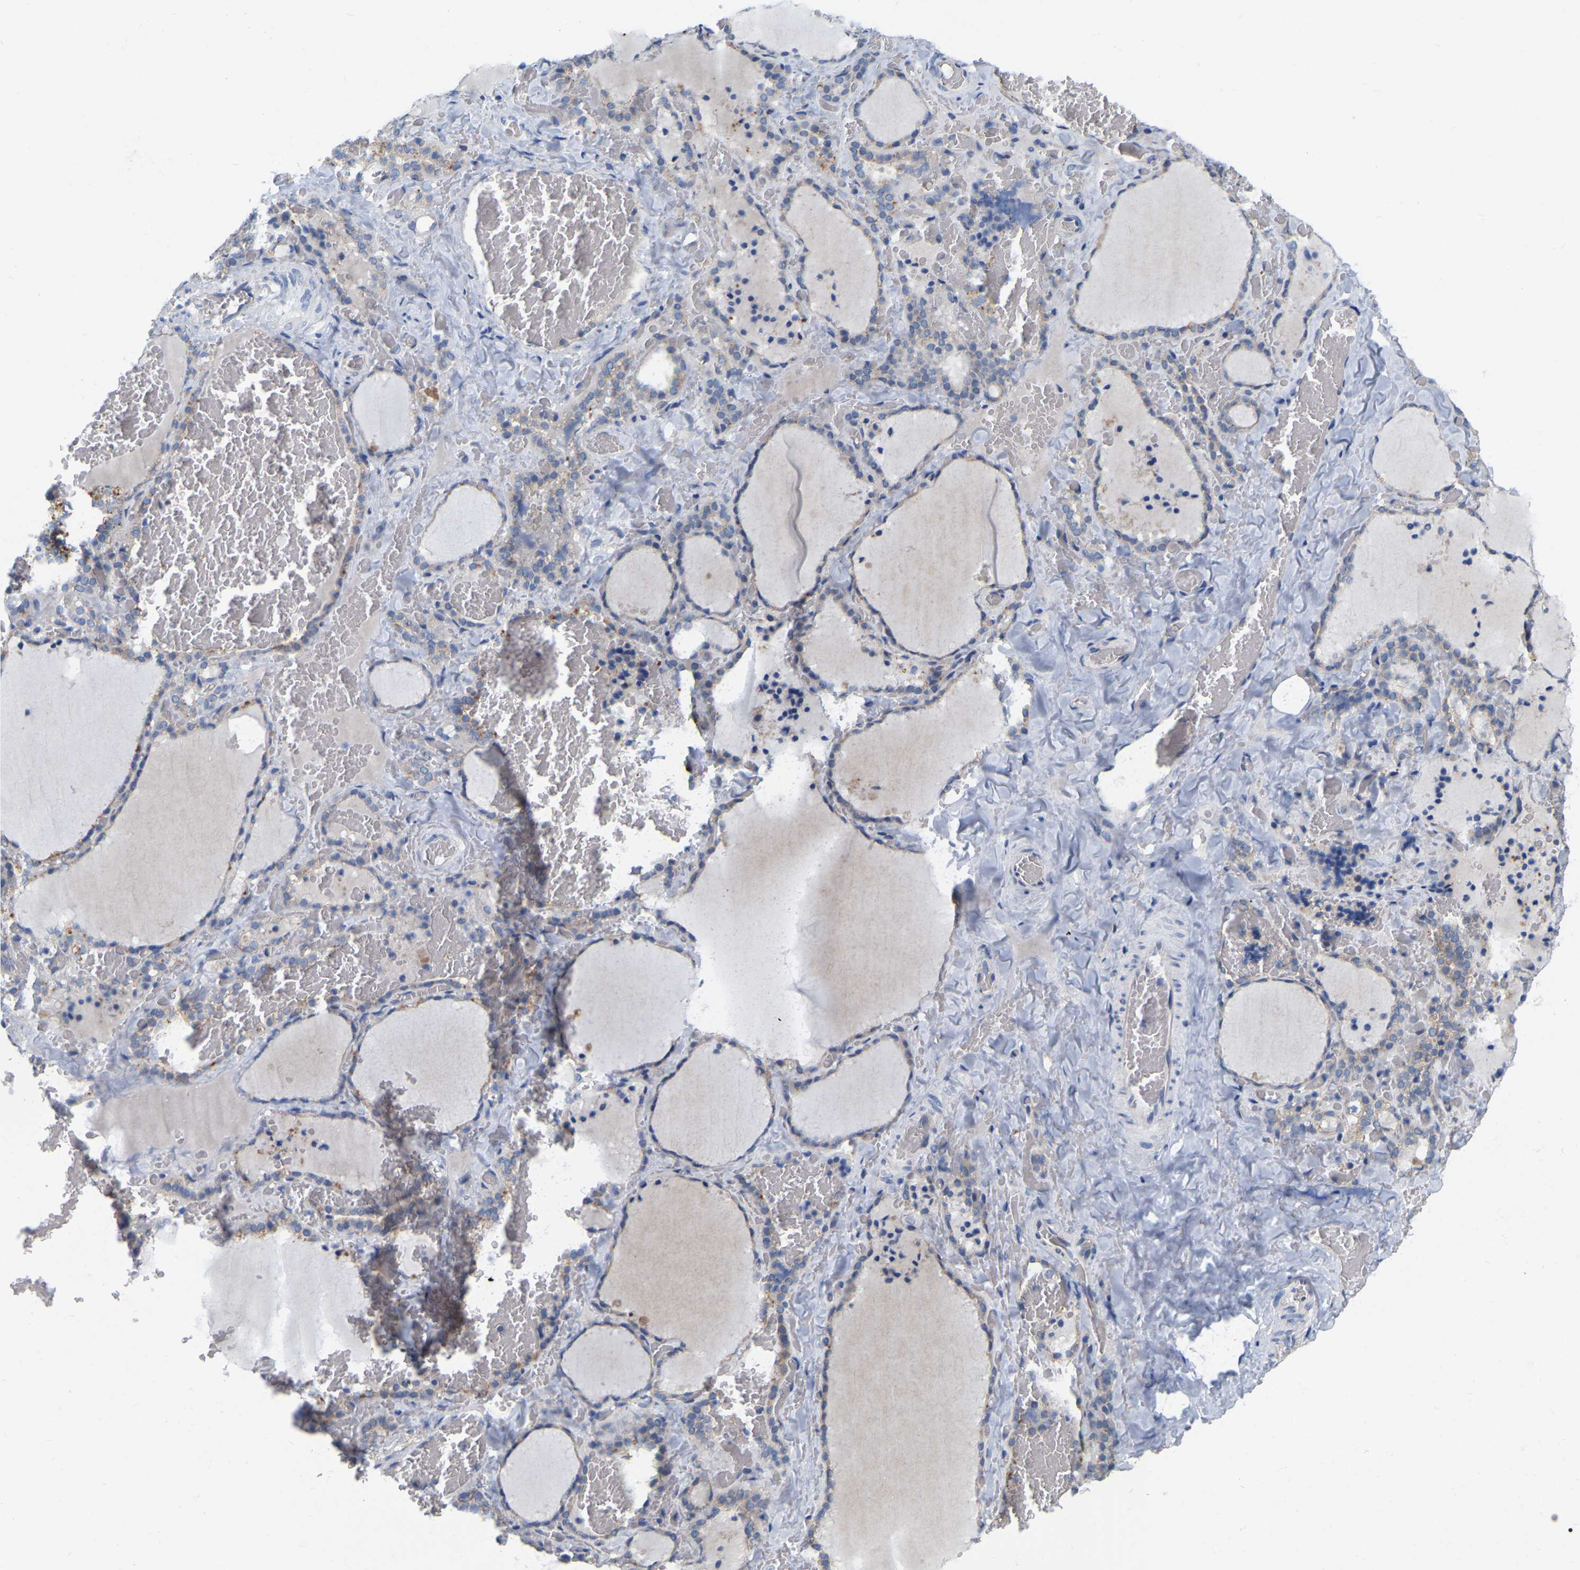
{"staining": {"intensity": "moderate", "quantity": "<25%", "location": "cytoplasmic/membranous"}, "tissue": "thyroid gland", "cell_type": "Glandular cells", "image_type": "normal", "snomed": [{"axis": "morphology", "description": "Normal tissue, NOS"}, {"axis": "topography", "description": "Thyroid gland"}], "caption": "About <25% of glandular cells in unremarkable human thyroid gland reveal moderate cytoplasmic/membranous protein expression as visualized by brown immunohistochemical staining.", "gene": "WIPI2", "patient": {"sex": "female", "age": 22}}